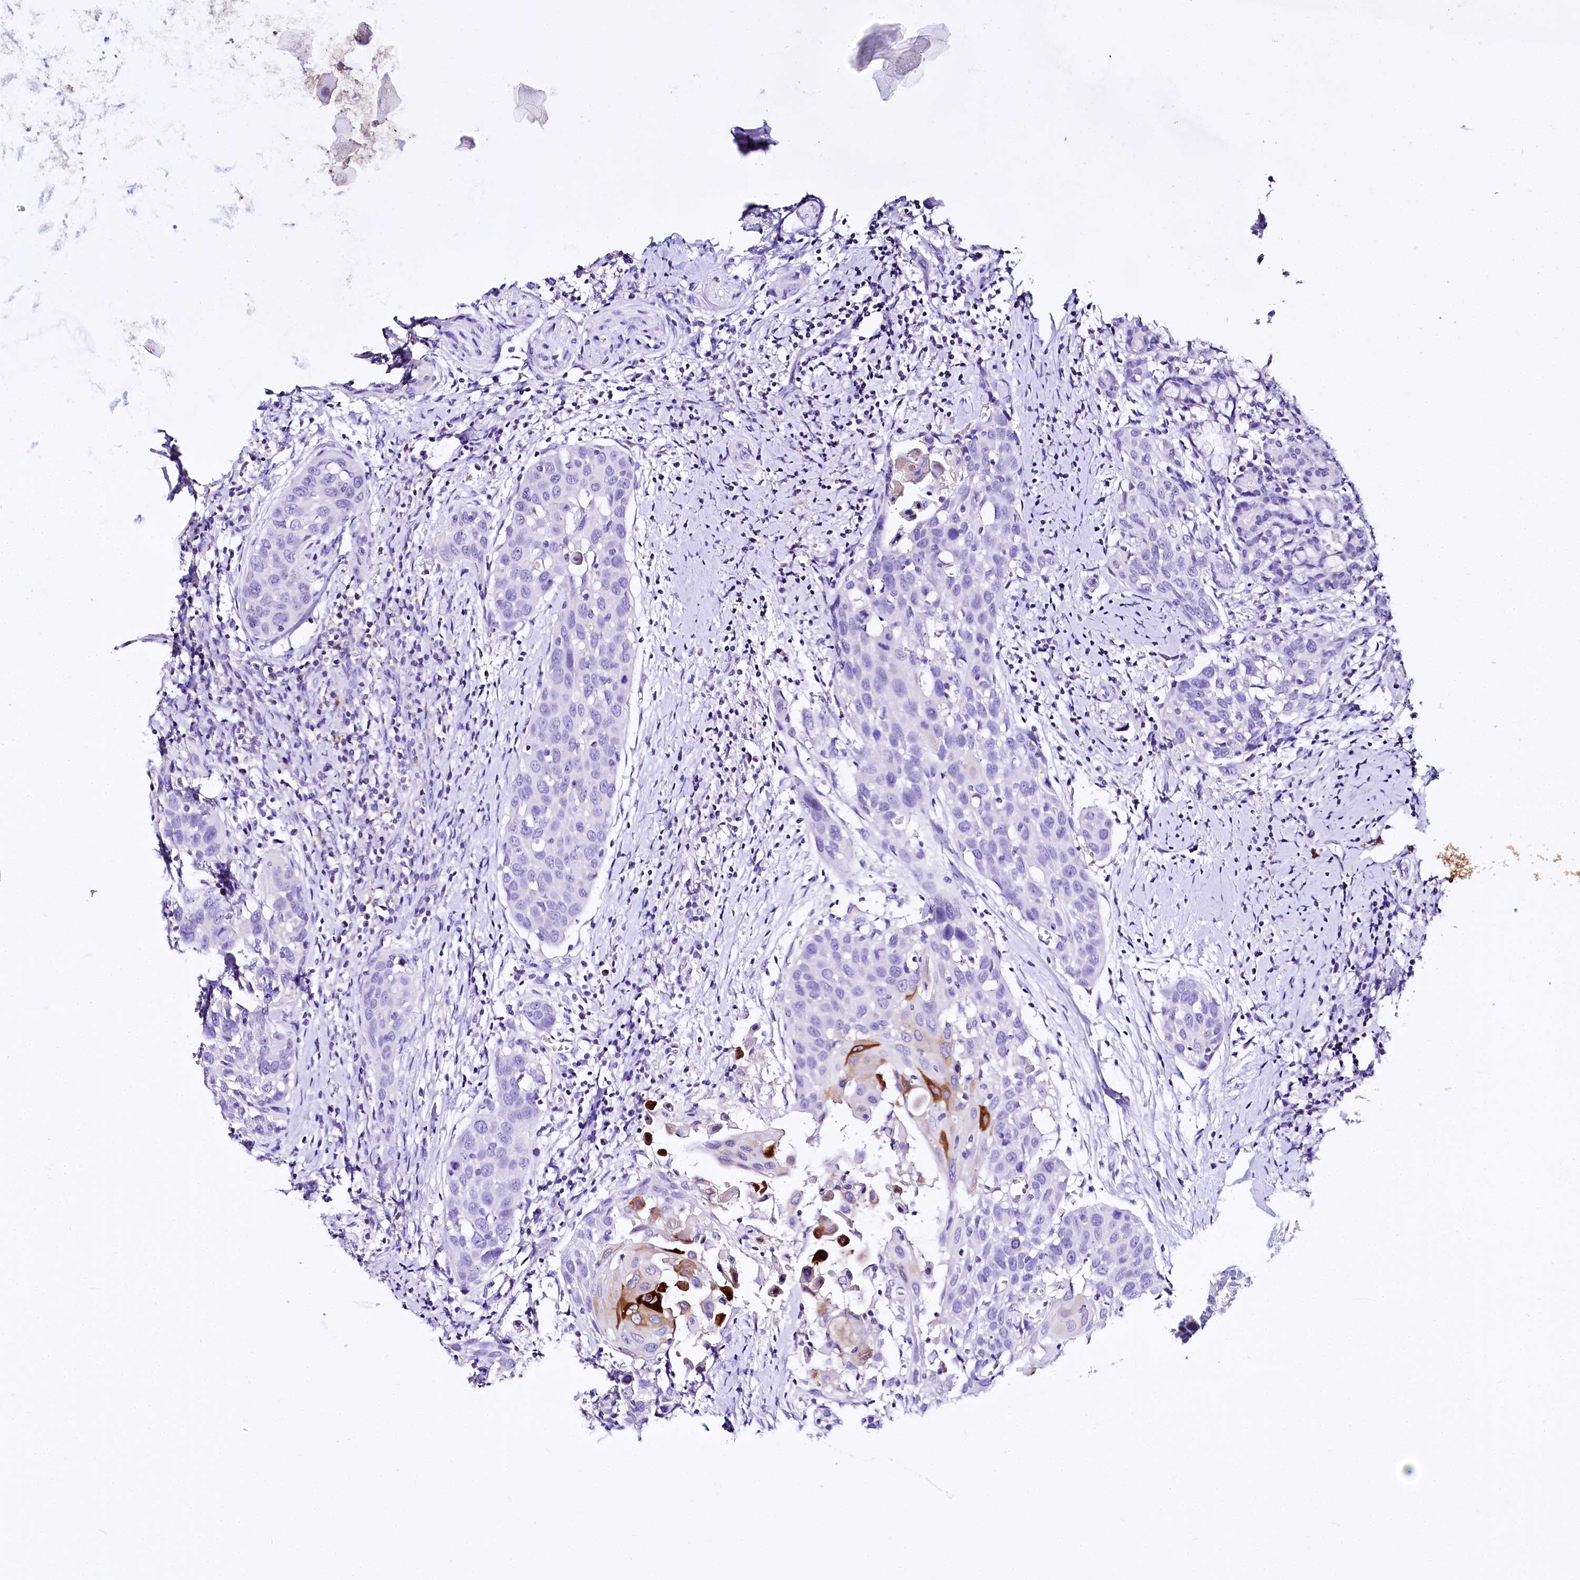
{"staining": {"intensity": "negative", "quantity": "none", "location": "none"}, "tissue": "head and neck cancer", "cell_type": "Tumor cells", "image_type": "cancer", "snomed": [{"axis": "morphology", "description": "Squamous cell carcinoma, NOS"}, {"axis": "topography", "description": "Oral tissue"}, {"axis": "topography", "description": "Head-Neck"}], "caption": "The photomicrograph displays no staining of tumor cells in head and neck cancer.", "gene": "A2ML1", "patient": {"sex": "female", "age": 50}}